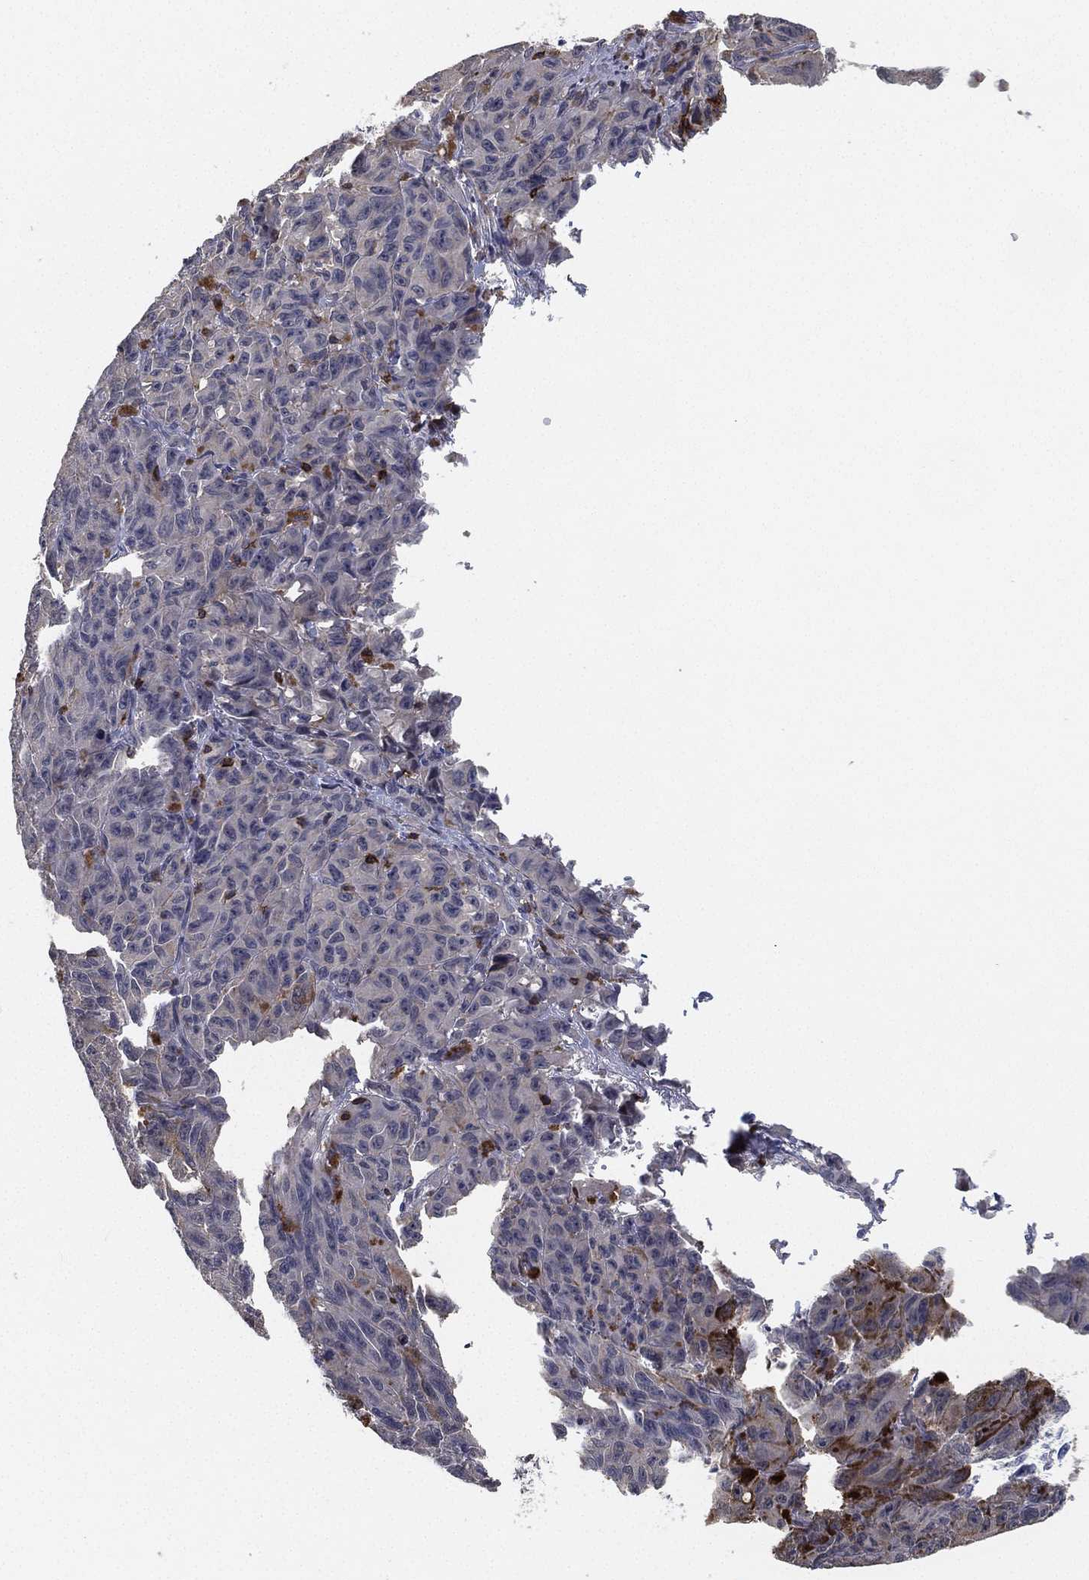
{"staining": {"intensity": "negative", "quantity": "none", "location": "none"}, "tissue": "melanoma", "cell_type": "Tumor cells", "image_type": "cancer", "snomed": [{"axis": "morphology", "description": "Malignant melanoma, NOS"}, {"axis": "topography", "description": "Vulva, labia, clitoris and Bartholin´s gland, NO"}], "caption": "Immunohistochemical staining of human melanoma displays no significant positivity in tumor cells.", "gene": "CFAP251", "patient": {"sex": "female", "age": 75}}